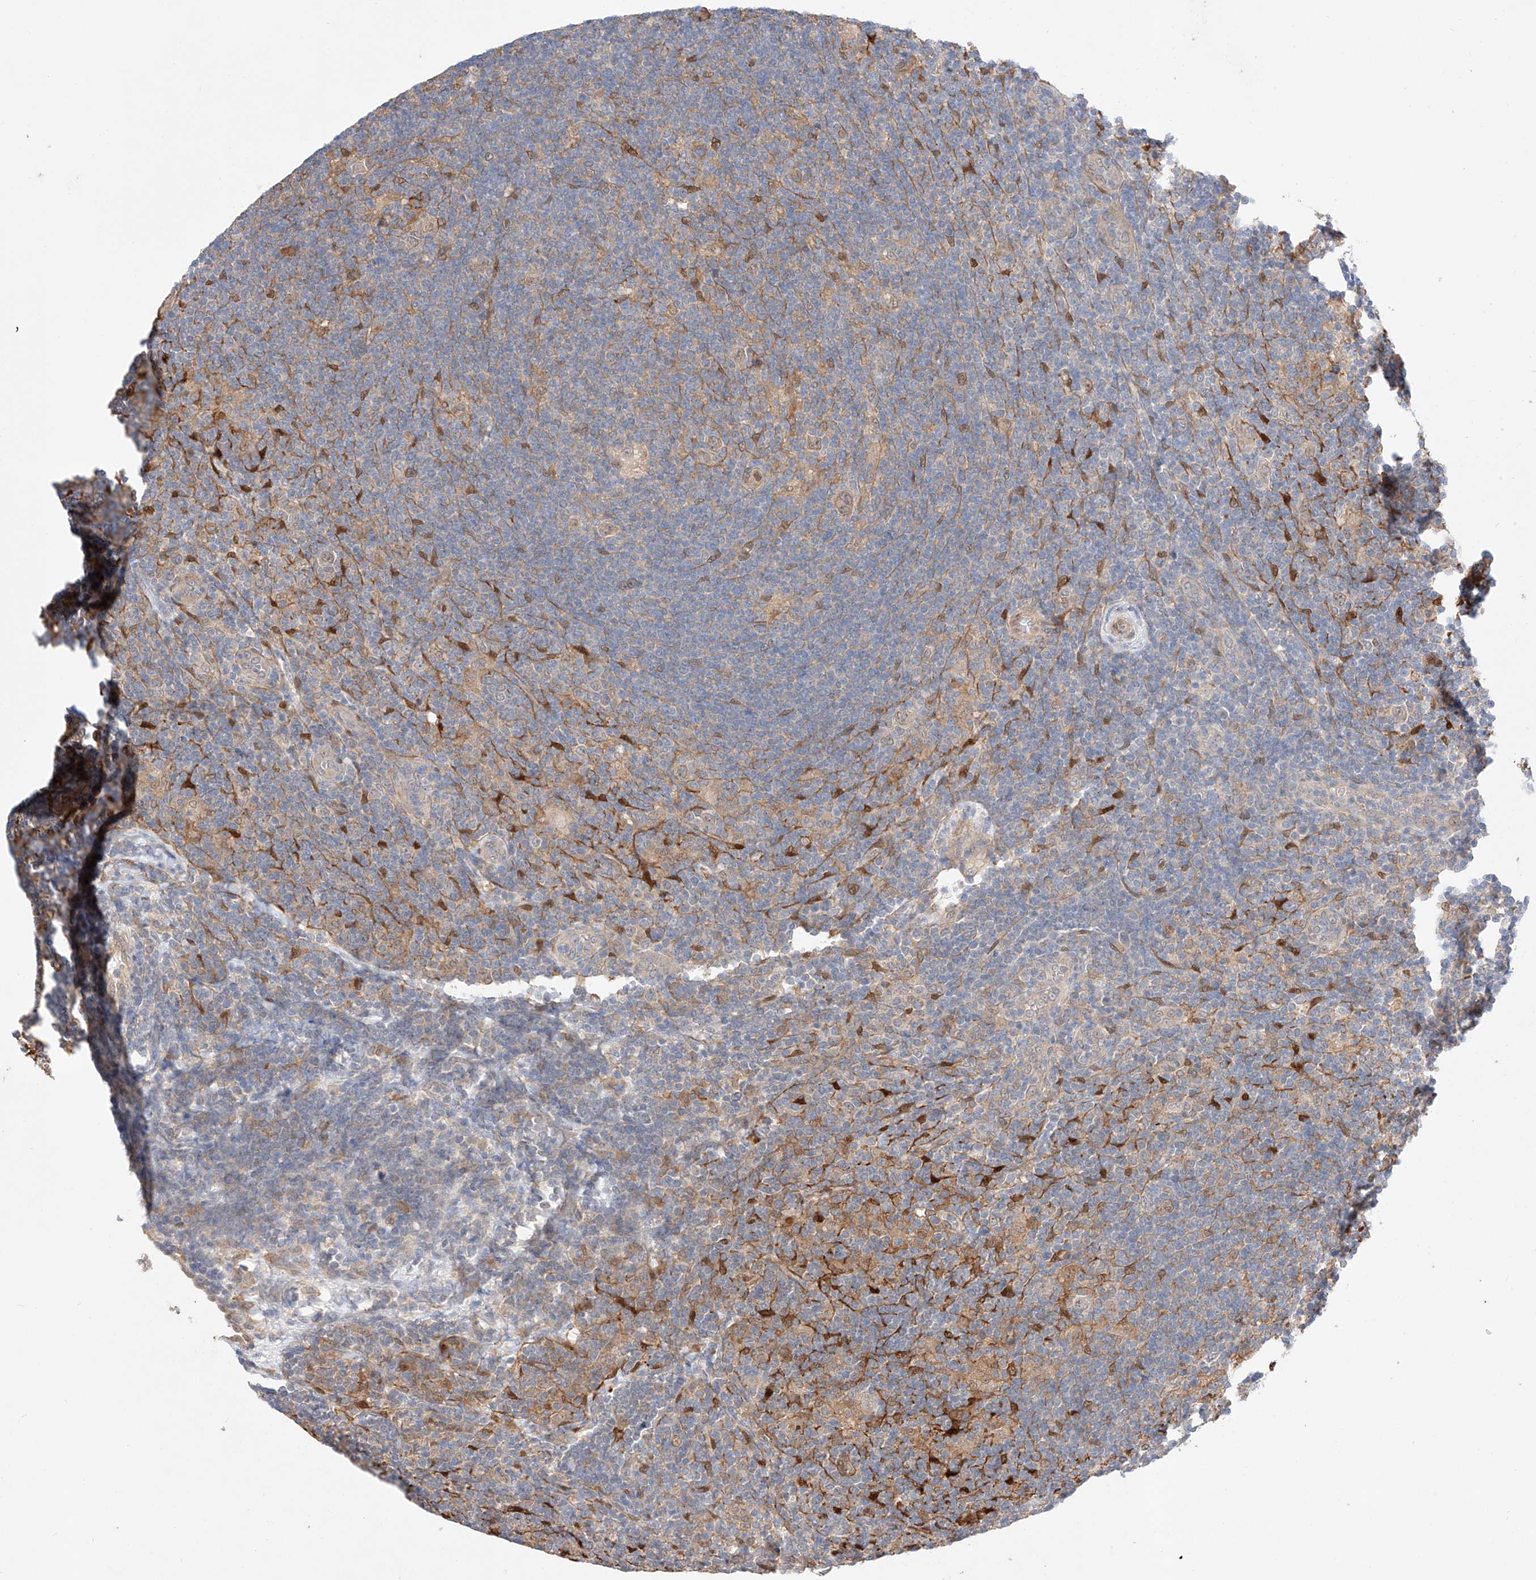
{"staining": {"intensity": "negative", "quantity": "none", "location": "none"}, "tissue": "lymphoma", "cell_type": "Tumor cells", "image_type": "cancer", "snomed": [{"axis": "morphology", "description": "Hodgkin's disease, NOS"}, {"axis": "topography", "description": "Lymph node"}], "caption": "The IHC micrograph has no significant expression in tumor cells of lymphoma tissue.", "gene": "ZNF124", "patient": {"sex": "female", "age": 57}}